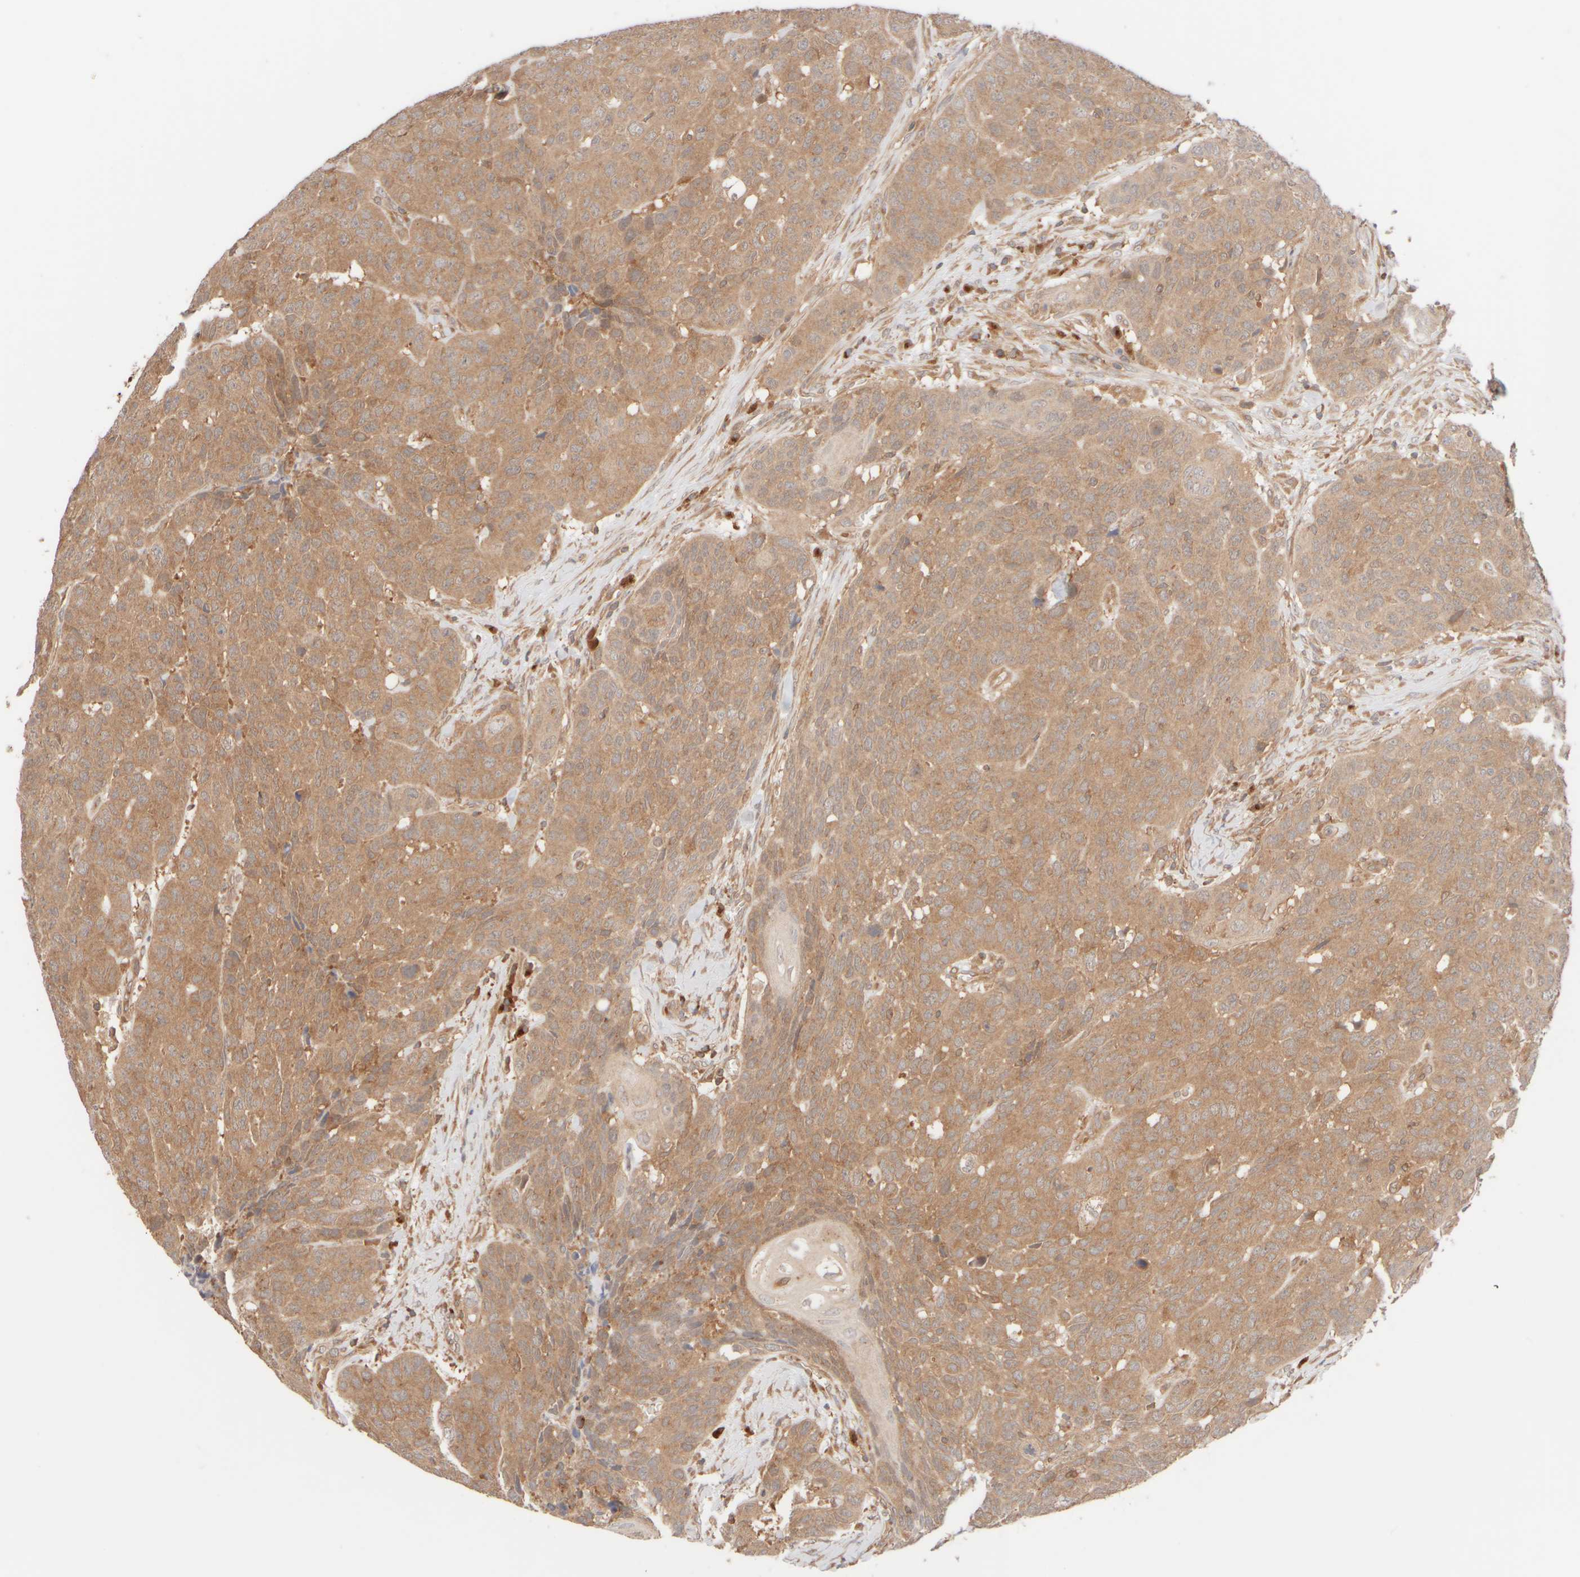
{"staining": {"intensity": "moderate", "quantity": ">75%", "location": "cytoplasmic/membranous"}, "tissue": "head and neck cancer", "cell_type": "Tumor cells", "image_type": "cancer", "snomed": [{"axis": "morphology", "description": "Squamous cell carcinoma, NOS"}, {"axis": "topography", "description": "Head-Neck"}], "caption": "Immunohistochemical staining of squamous cell carcinoma (head and neck) reveals medium levels of moderate cytoplasmic/membranous expression in approximately >75% of tumor cells.", "gene": "RABEP1", "patient": {"sex": "male", "age": 66}}